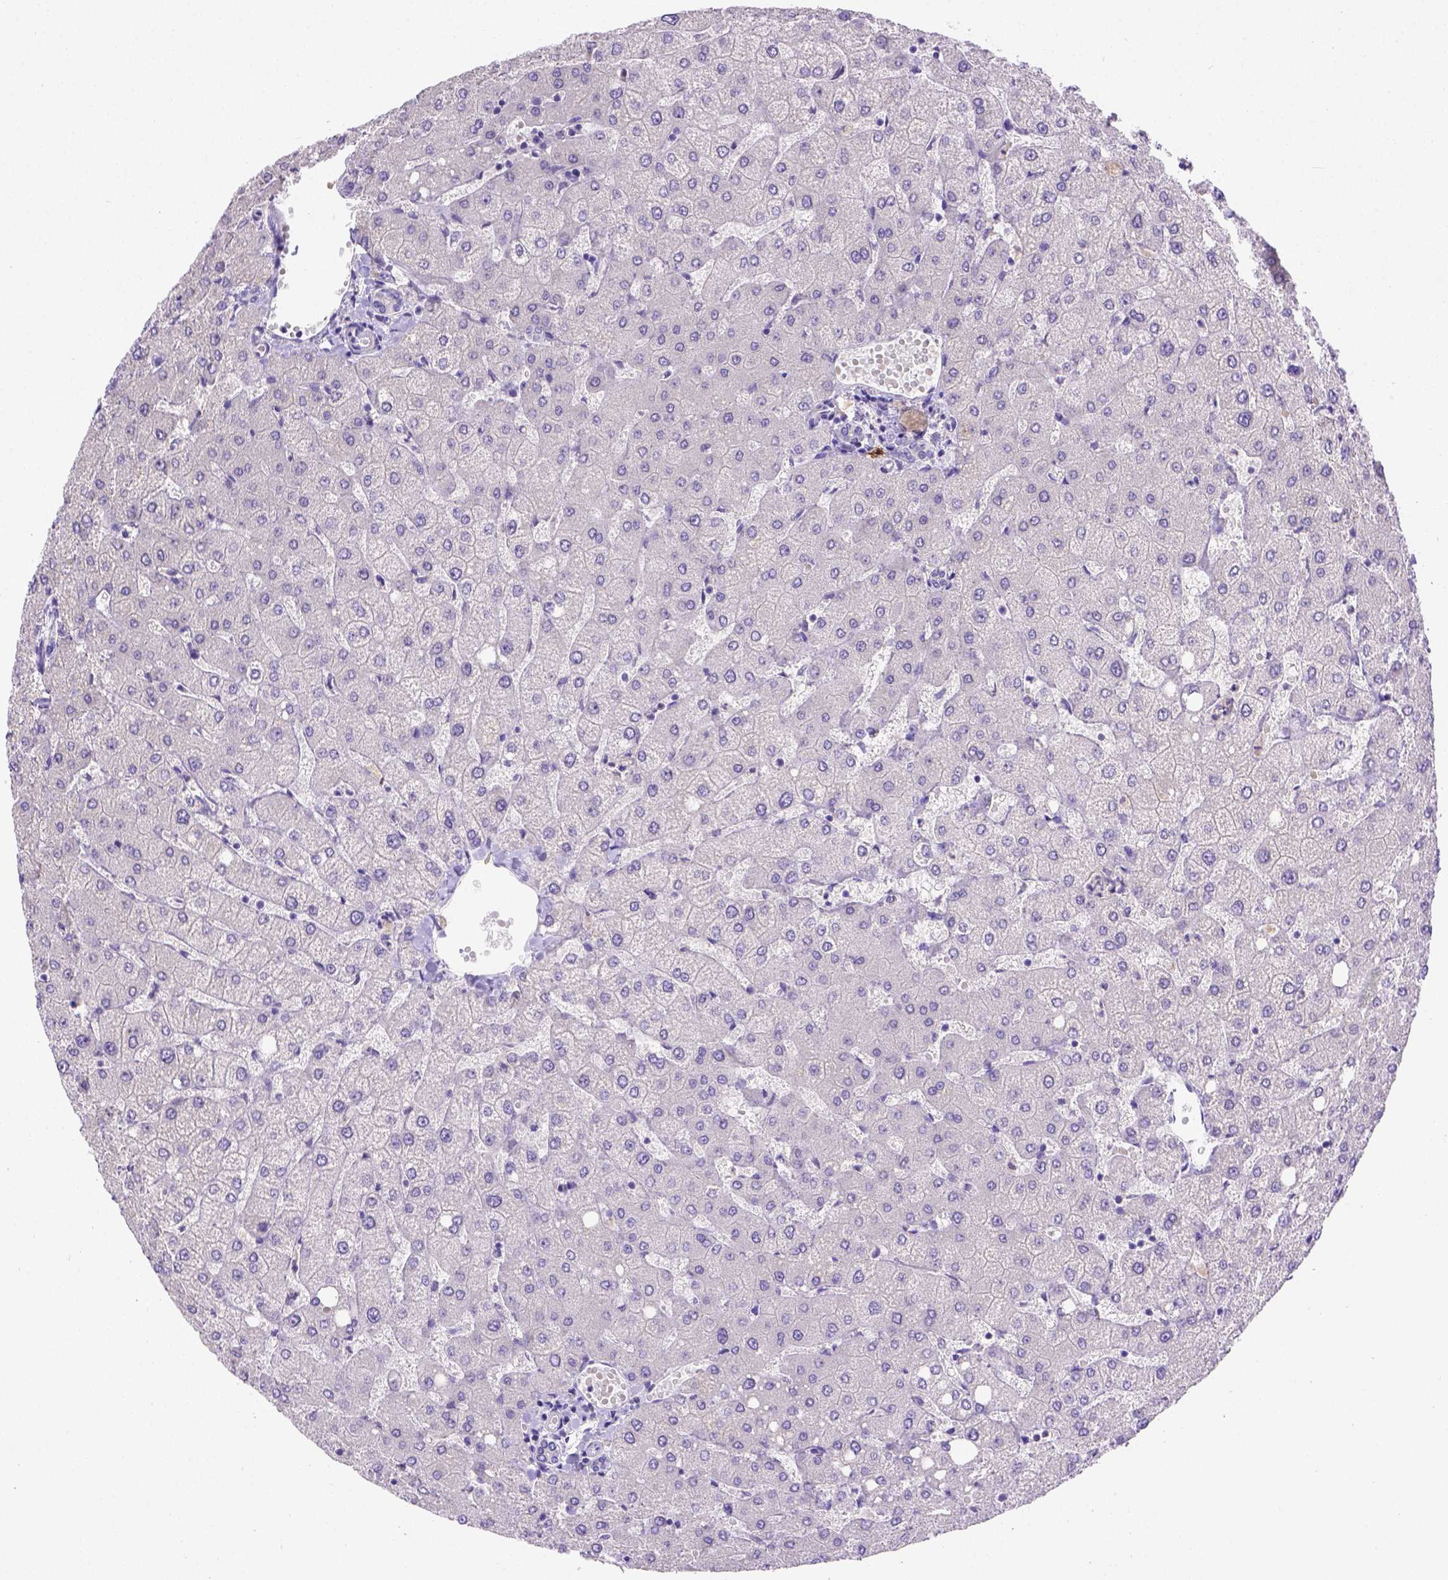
{"staining": {"intensity": "negative", "quantity": "none", "location": "none"}, "tissue": "liver", "cell_type": "Cholangiocytes", "image_type": "normal", "snomed": [{"axis": "morphology", "description": "Normal tissue, NOS"}, {"axis": "topography", "description": "Liver"}], "caption": "Protein analysis of benign liver displays no significant staining in cholangiocytes.", "gene": "B3GAT1", "patient": {"sex": "female", "age": 54}}